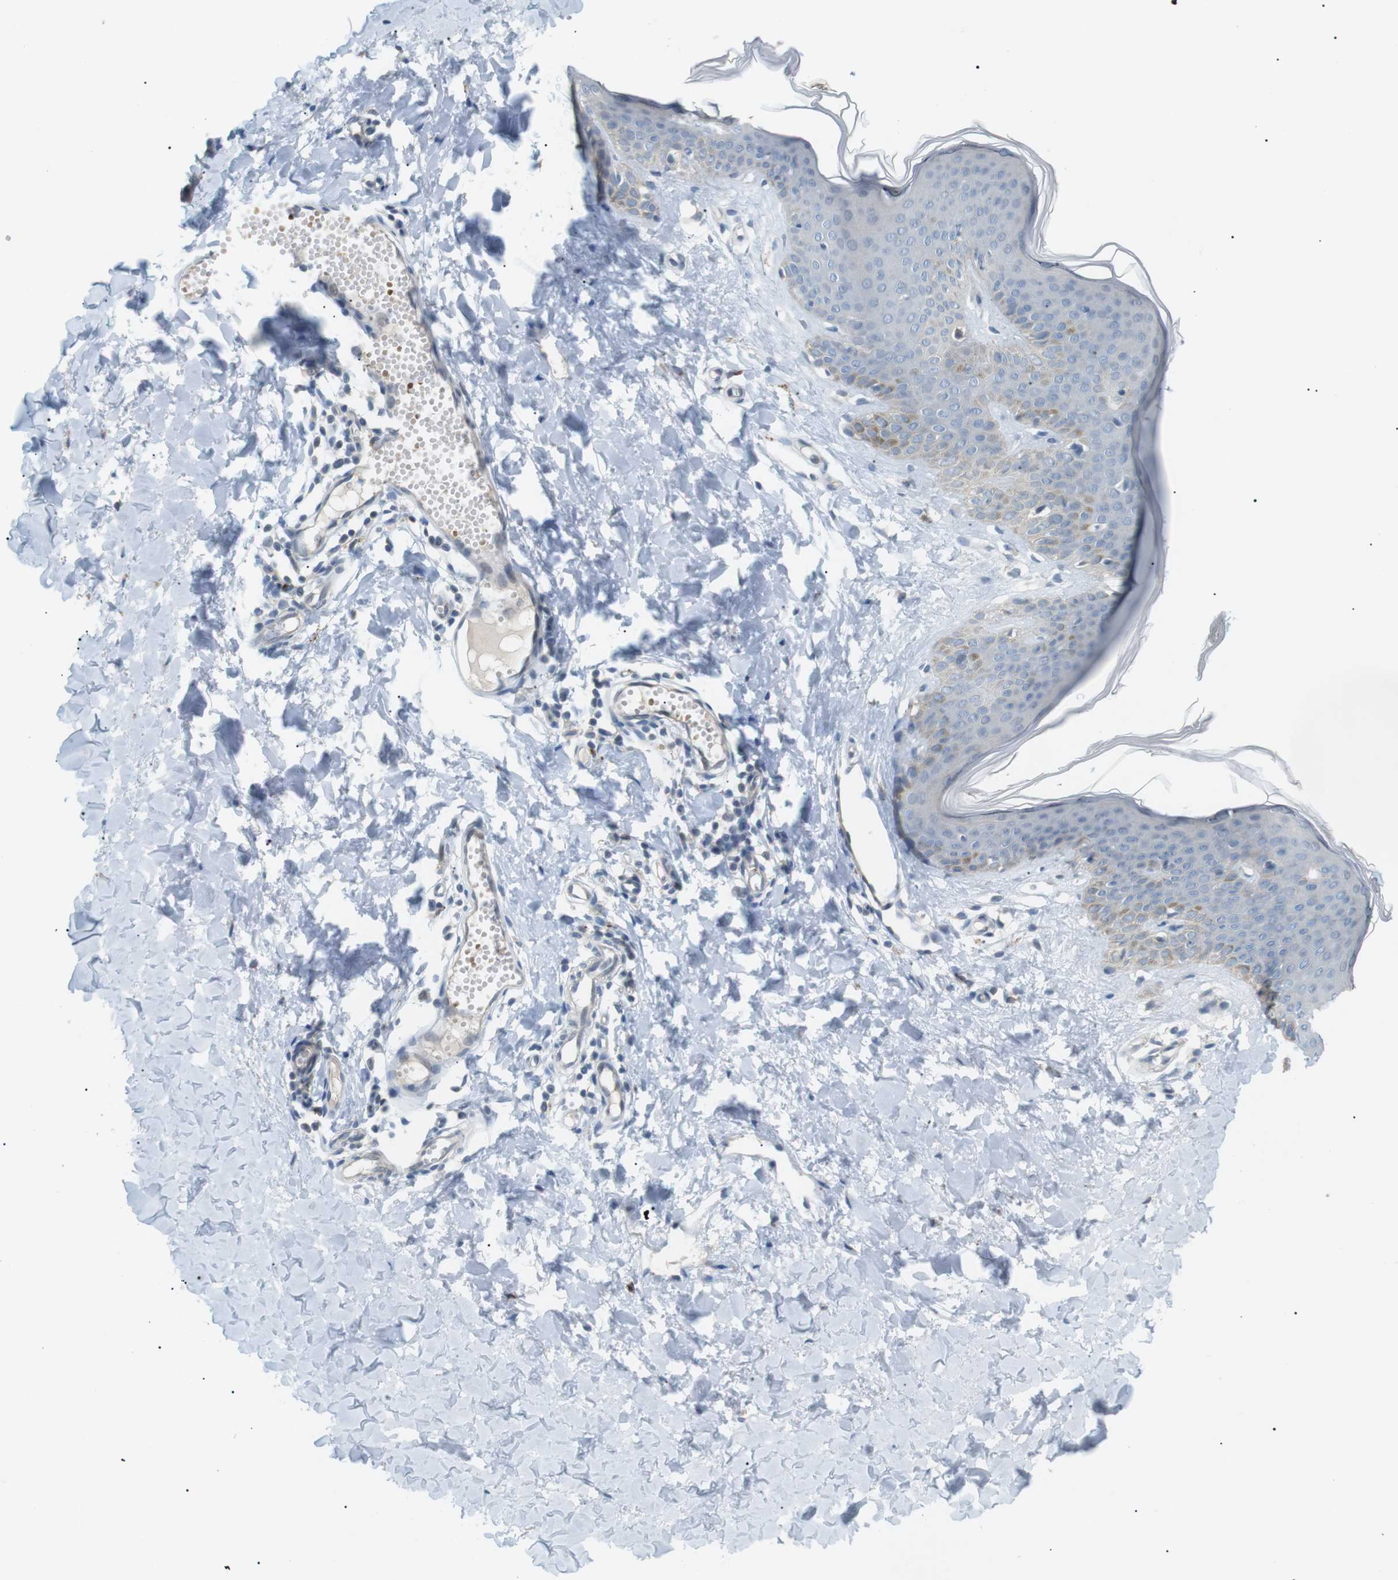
{"staining": {"intensity": "negative", "quantity": "none", "location": "none"}, "tissue": "skin", "cell_type": "Fibroblasts", "image_type": "normal", "snomed": [{"axis": "morphology", "description": "Normal tissue, NOS"}, {"axis": "topography", "description": "Skin"}], "caption": "Fibroblasts are negative for brown protein staining in unremarkable skin. Nuclei are stained in blue.", "gene": "B4GALNT2", "patient": {"sex": "female", "age": 17}}